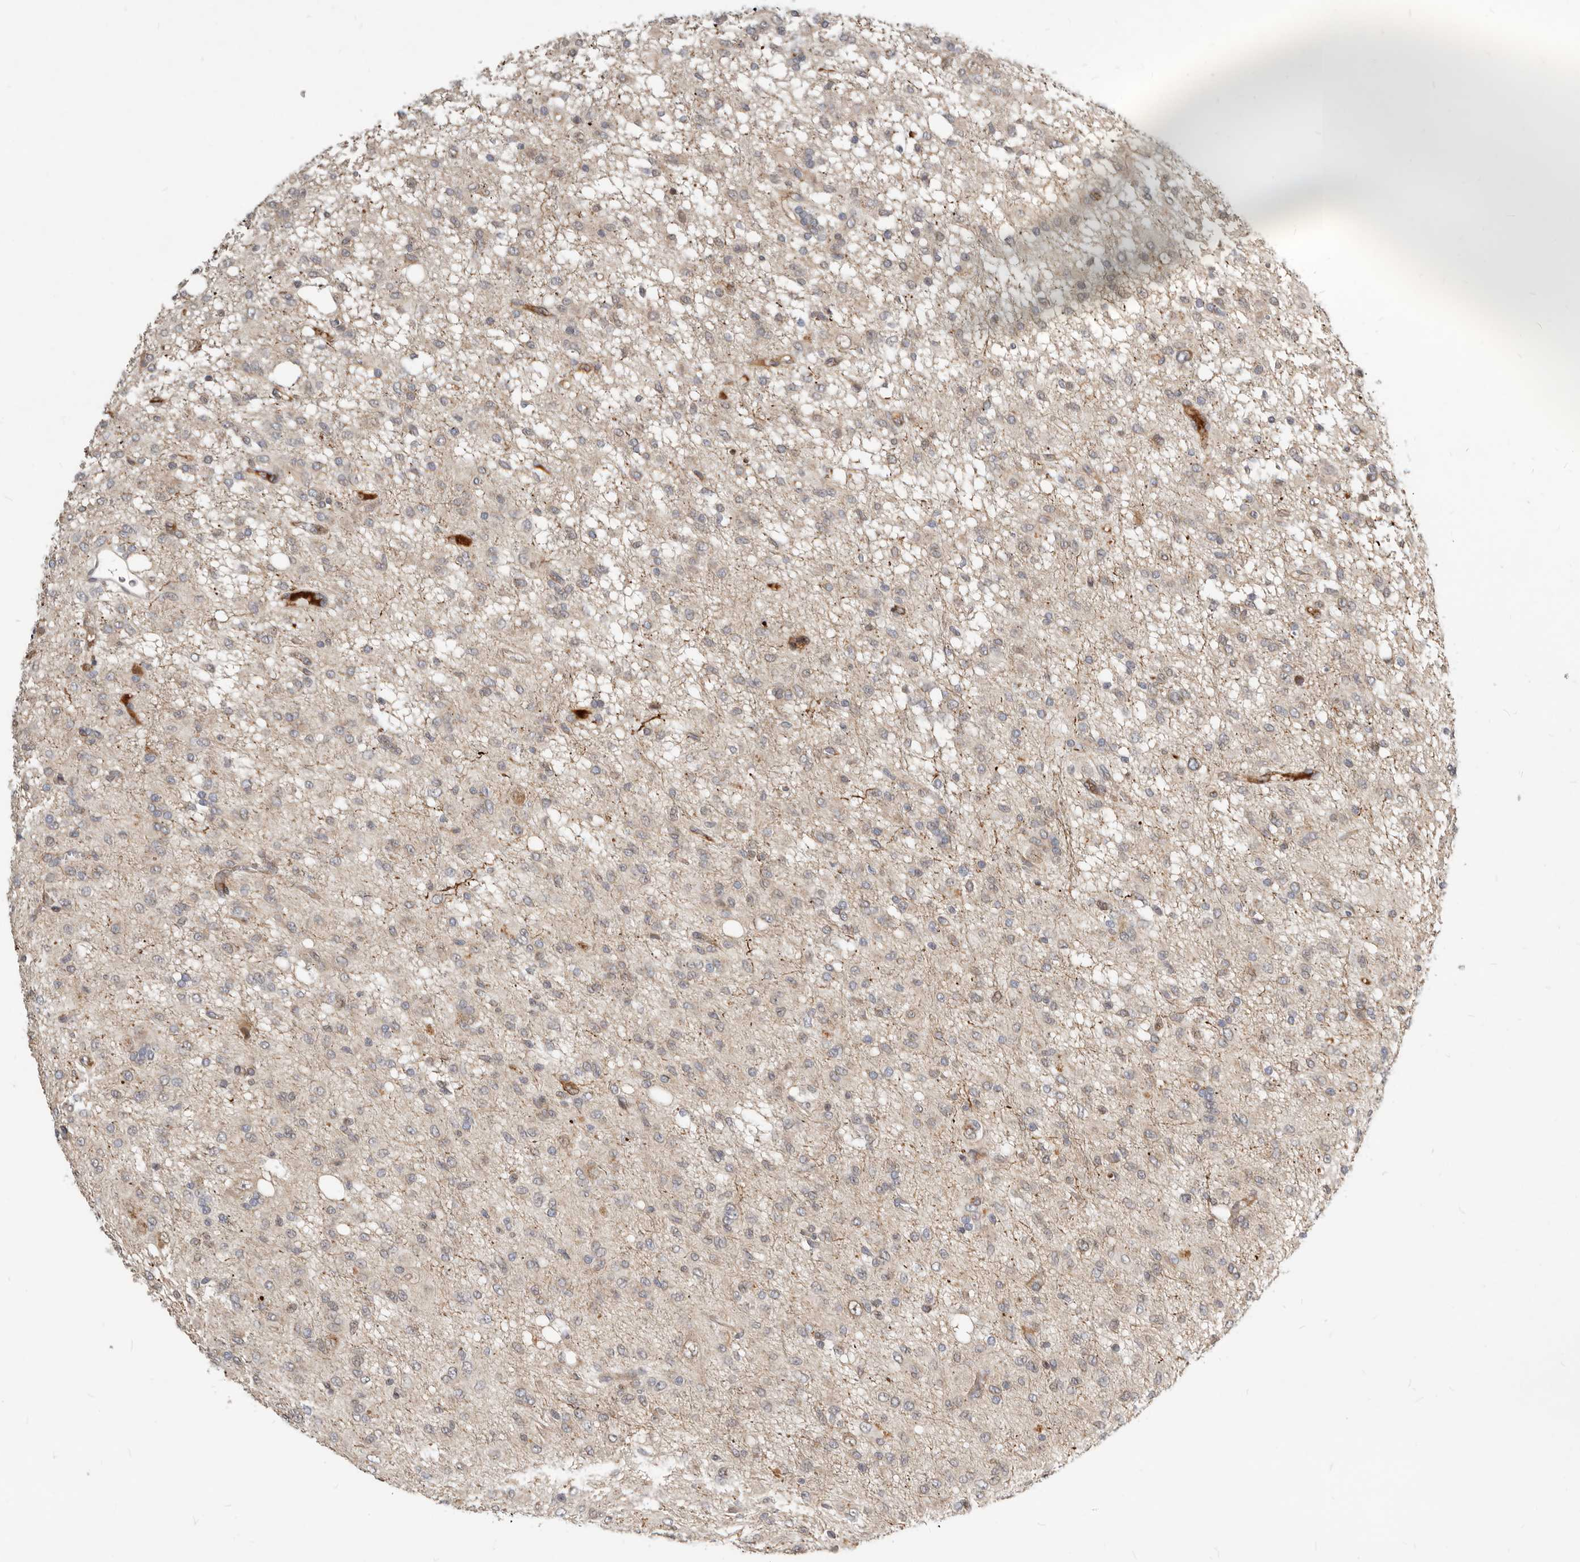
{"staining": {"intensity": "negative", "quantity": "none", "location": "none"}, "tissue": "glioma", "cell_type": "Tumor cells", "image_type": "cancer", "snomed": [{"axis": "morphology", "description": "Glioma, malignant, High grade"}, {"axis": "topography", "description": "Brain"}], "caption": "There is no significant expression in tumor cells of glioma.", "gene": "NPY4R", "patient": {"sex": "female", "age": 59}}